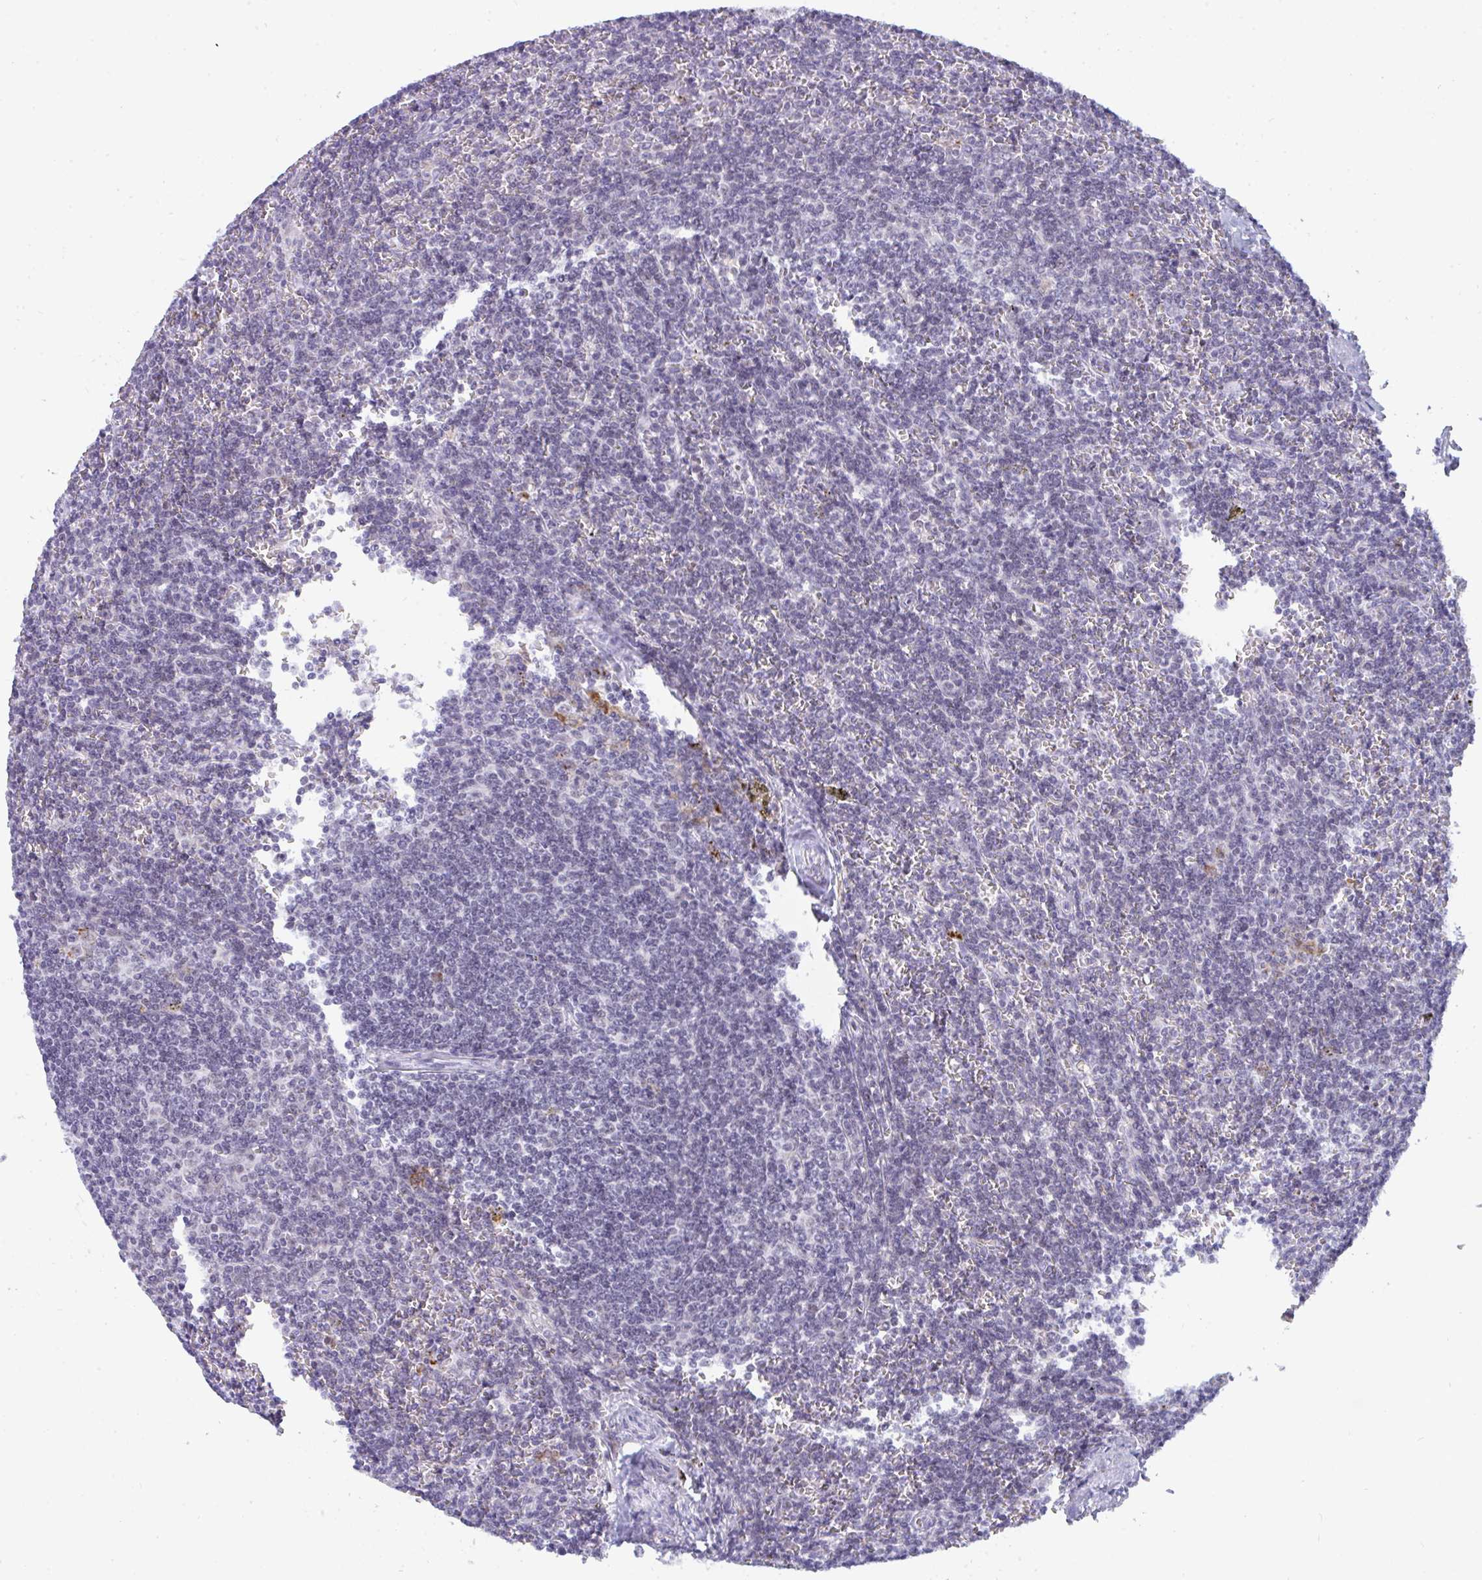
{"staining": {"intensity": "negative", "quantity": "none", "location": "none"}, "tissue": "lymphoma", "cell_type": "Tumor cells", "image_type": "cancer", "snomed": [{"axis": "morphology", "description": "Malignant lymphoma, non-Hodgkin's type, Low grade"}, {"axis": "topography", "description": "Spleen"}], "caption": "IHC photomicrograph of neoplastic tissue: human lymphoma stained with DAB reveals no significant protein staining in tumor cells.", "gene": "CDK13", "patient": {"sex": "male", "age": 78}}